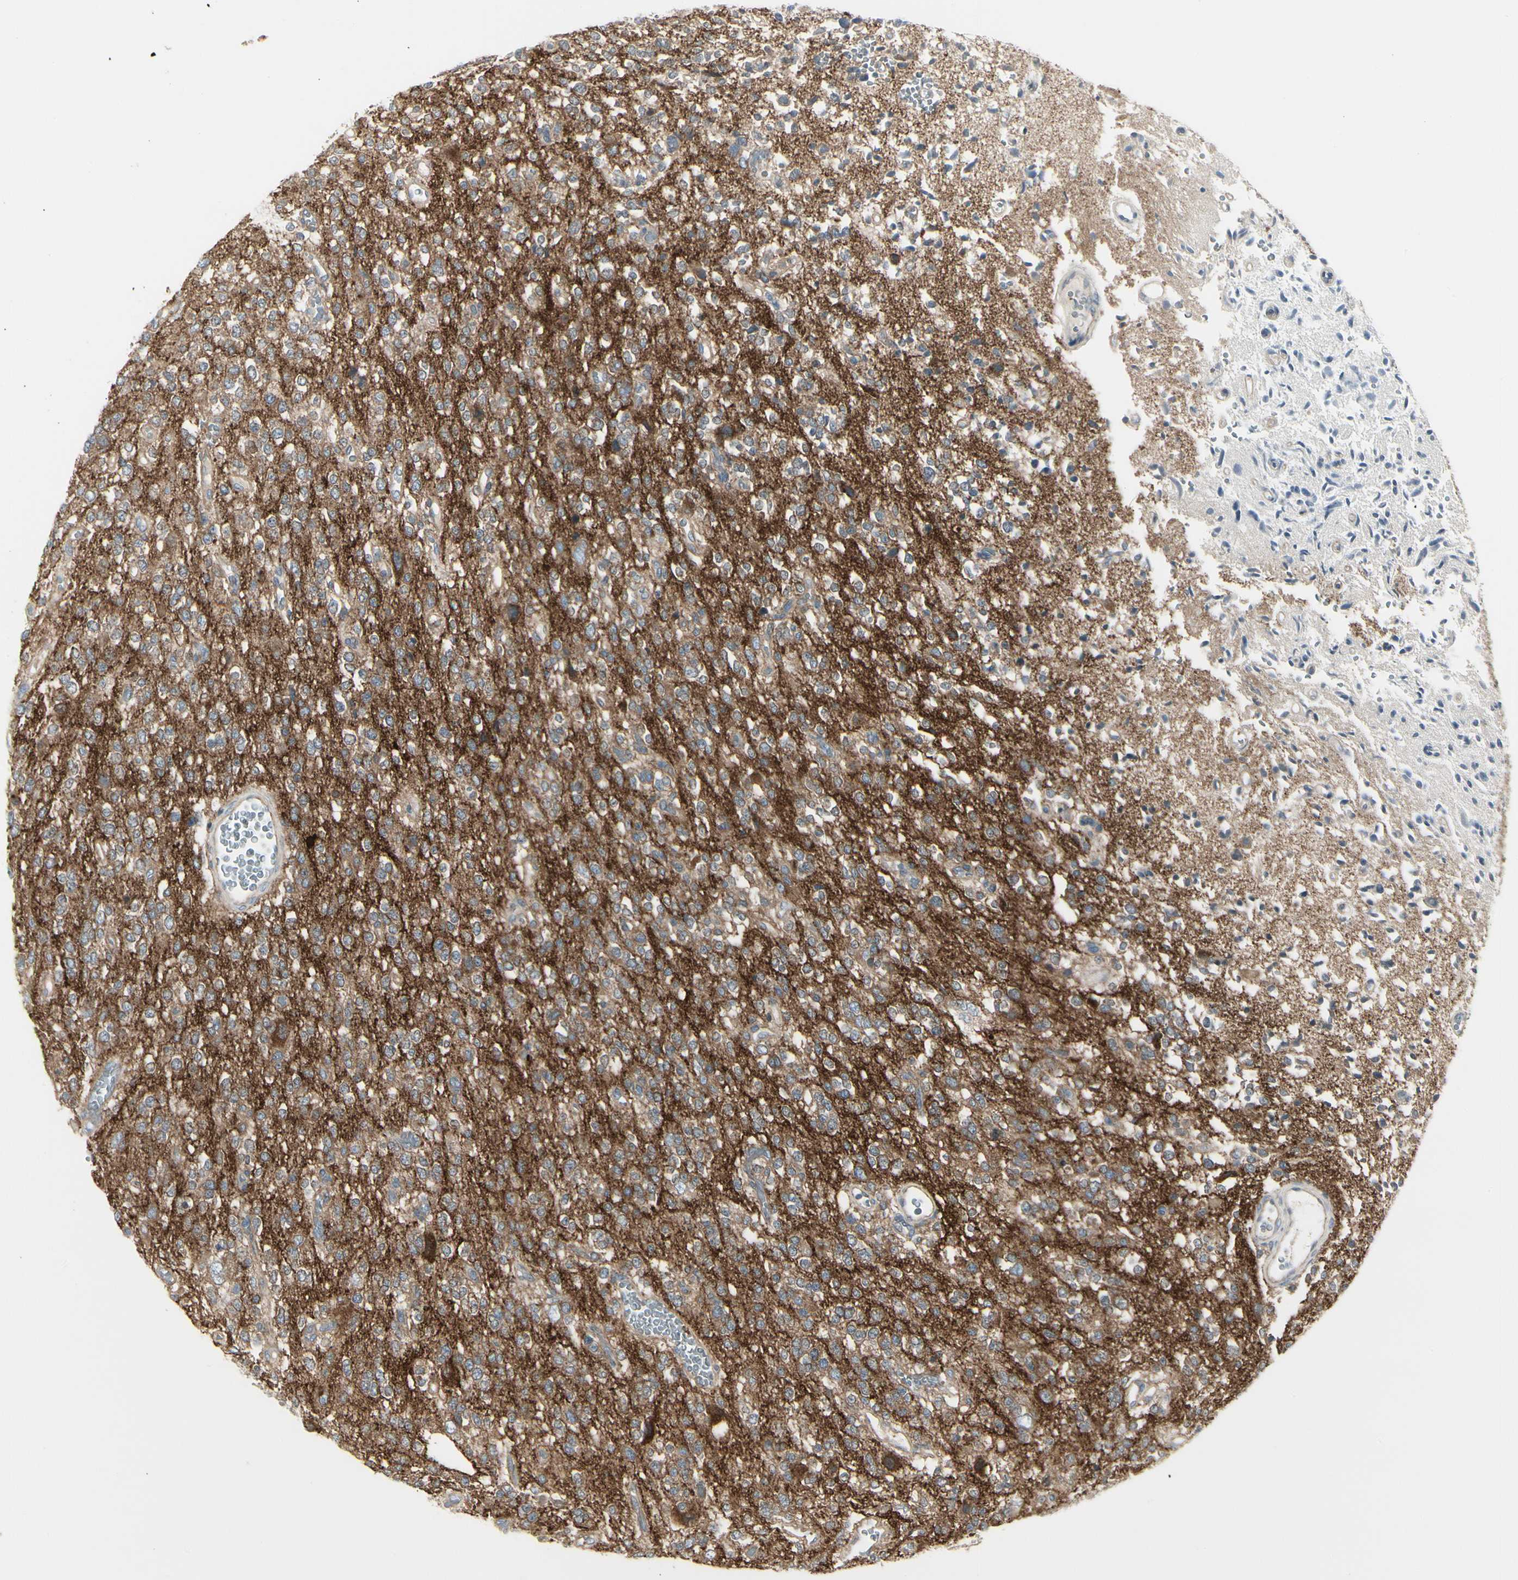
{"staining": {"intensity": "negative", "quantity": "none", "location": "none"}, "tissue": "glioma", "cell_type": "Tumor cells", "image_type": "cancer", "snomed": [{"axis": "morphology", "description": "Glioma, malignant, Low grade"}, {"axis": "topography", "description": "Brain"}], "caption": "Glioma was stained to show a protein in brown. There is no significant staining in tumor cells. (IHC, brightfield microscopy, high magnification).", "gene": "ATP6V1B2", "patient": {"sex": "male", "age": 38}}